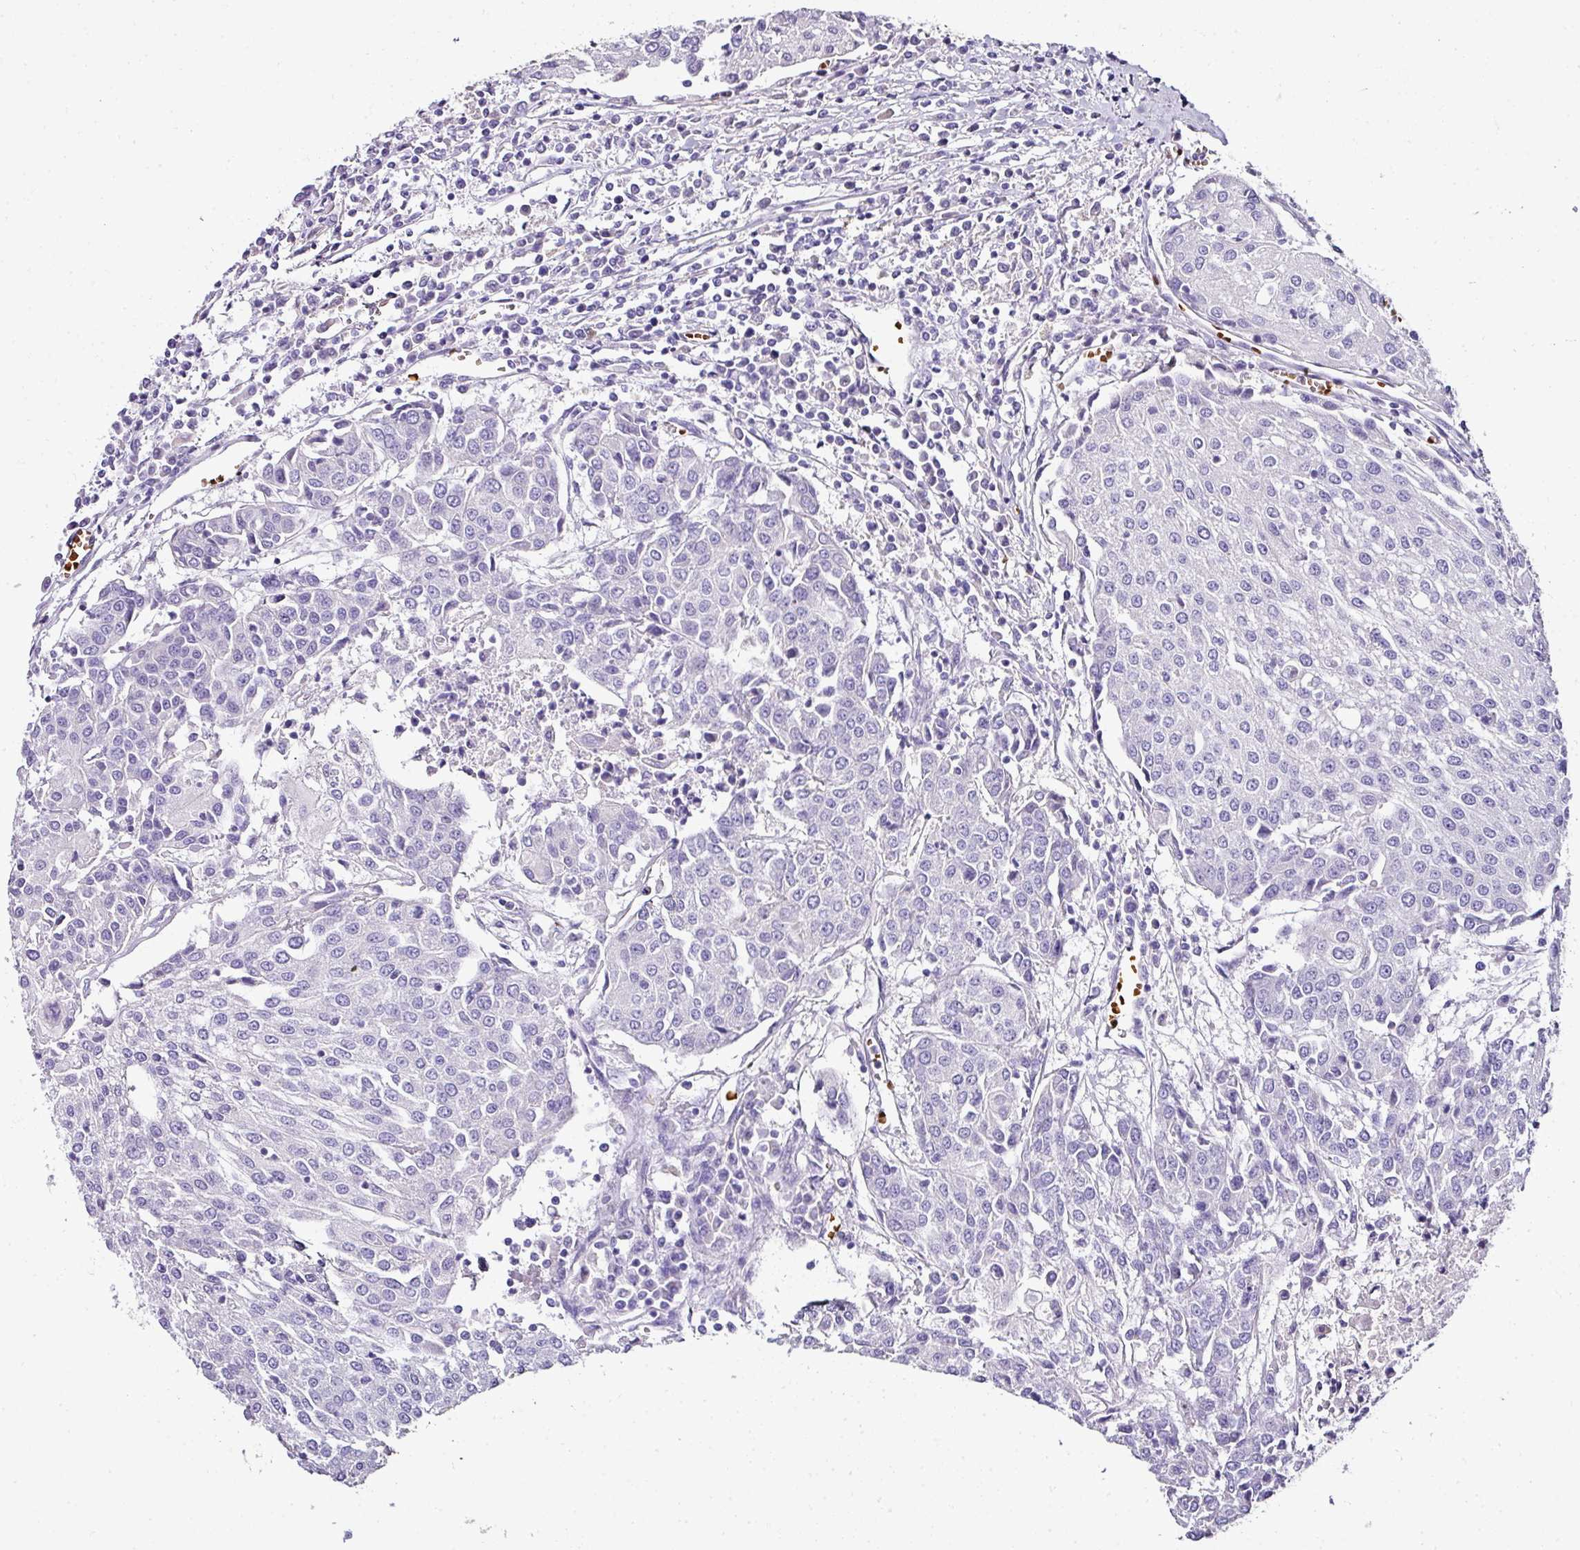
{"staining": {"intensity": "negative", "quantity": "none", "location": "none"}, "tissue": "urothelial cancer", "cell_type": "Tumor cells", "image_type": "cancer", "snomed": [{"axis": "morphology", "description": "Urothelial carcinoma, High grade"}, {"axis": "topography", "description": "Urinary bladder"}], "caption": "DAB immunohistochemical staining of urothelial cancer exhibits no significant staining in tumor cells. The staining was performed using DAB to visualize the protein expression in brown, while the nuclei were stained in blue with hematoxylin (Magnification: 20x).", "gene": "NAPSA", "patient": {"sex": "female", "age": 85}}